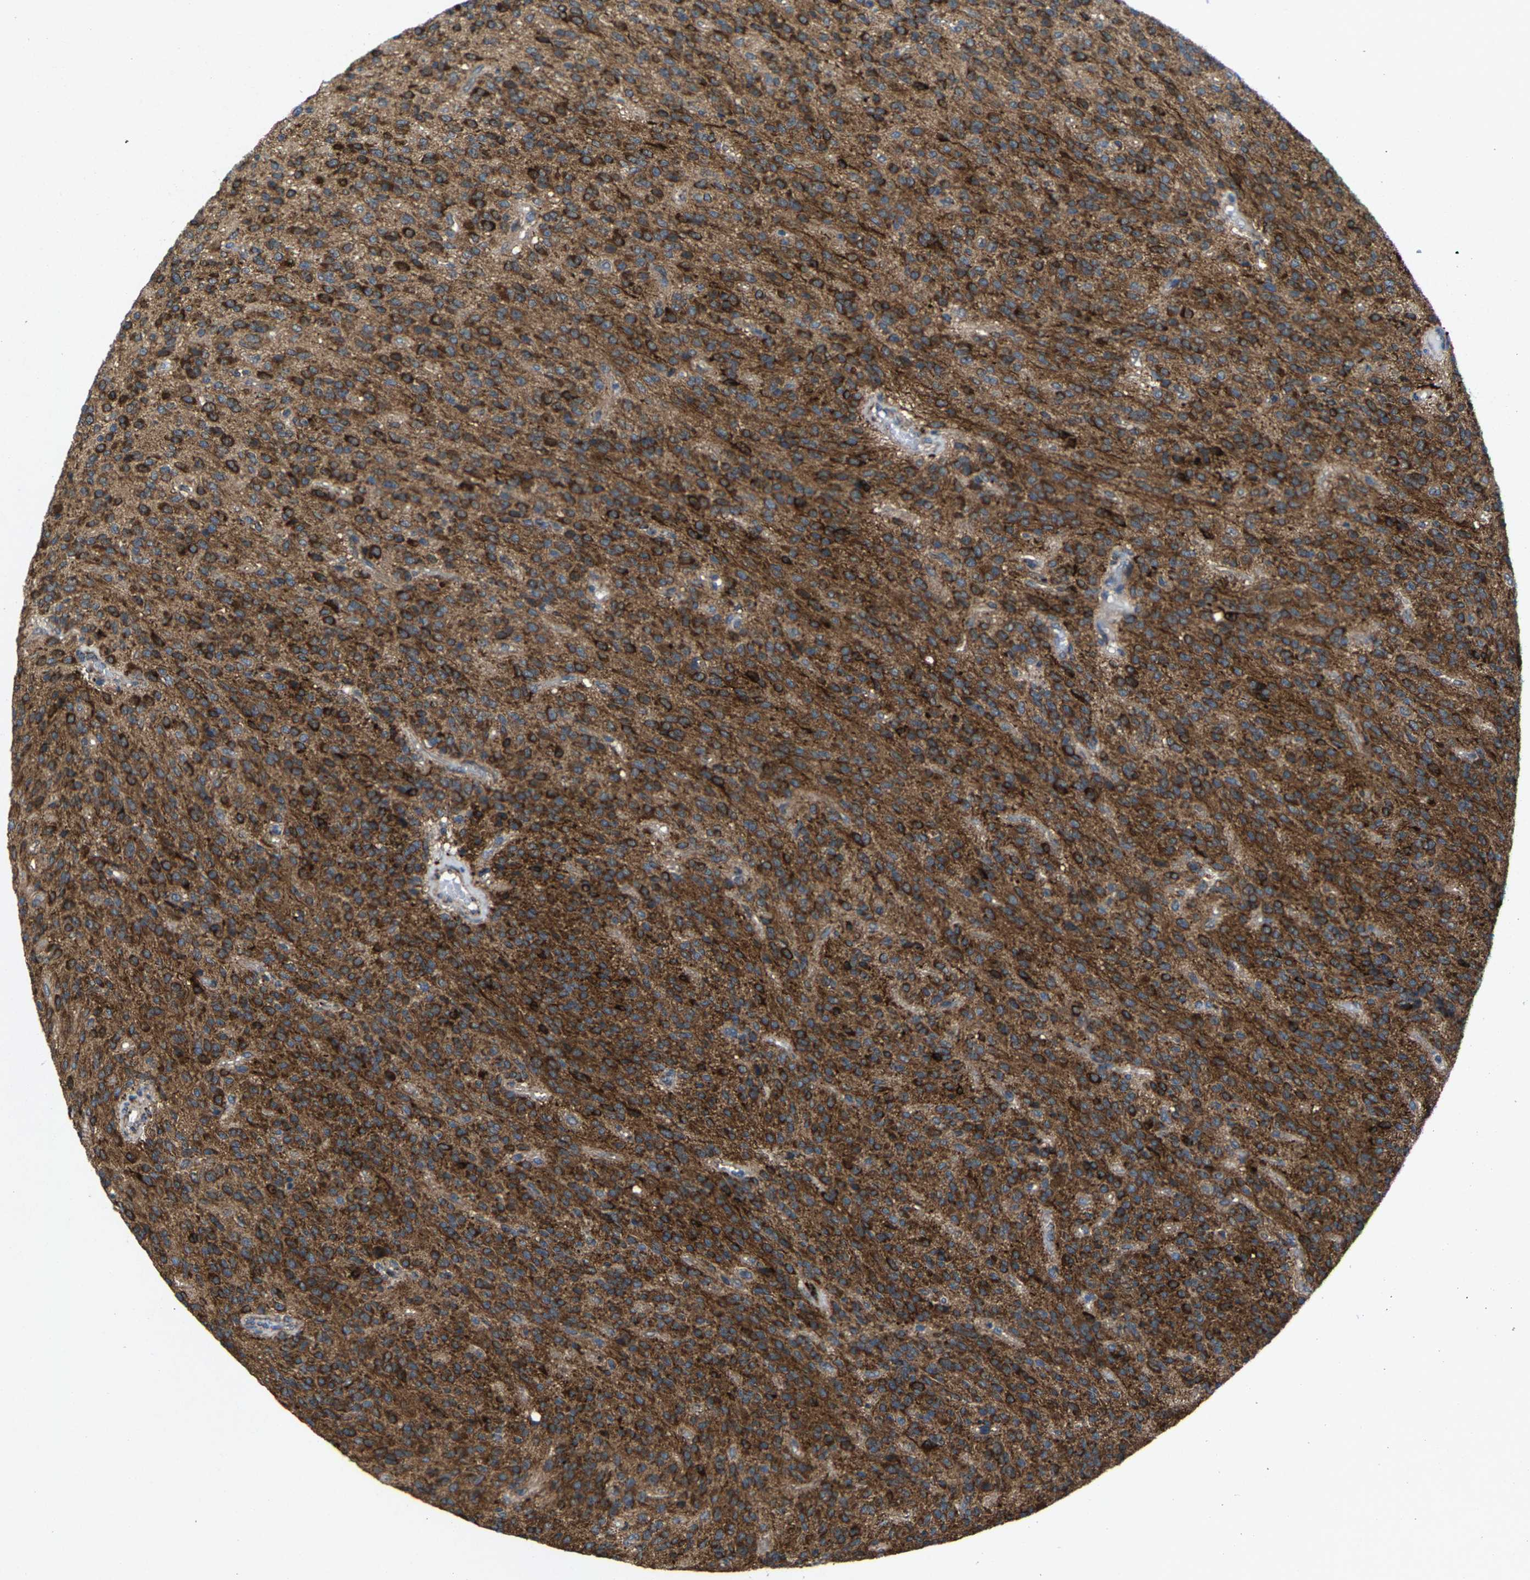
{"staining": {"intensity": "strong", "quantity": ">75%", "location": "cytoplasmic/membranous"}, "tissue": "glioma", "cell_type": "Tumor cells", "image_type": "cancer", "snomed": [{"axis": "morphology", "description": "Glioma, malignant, High grade"}, {"axis": "topography", "description": "Brain"}], "caption": "The image demonstrates staining of high-grade glioma (malignant), revealing strong cytoplasmic/membranous protein positivity (brown color) within tumor cells.", "gene": "PDP1", "patient": {"sex": "male", "age": 34}}